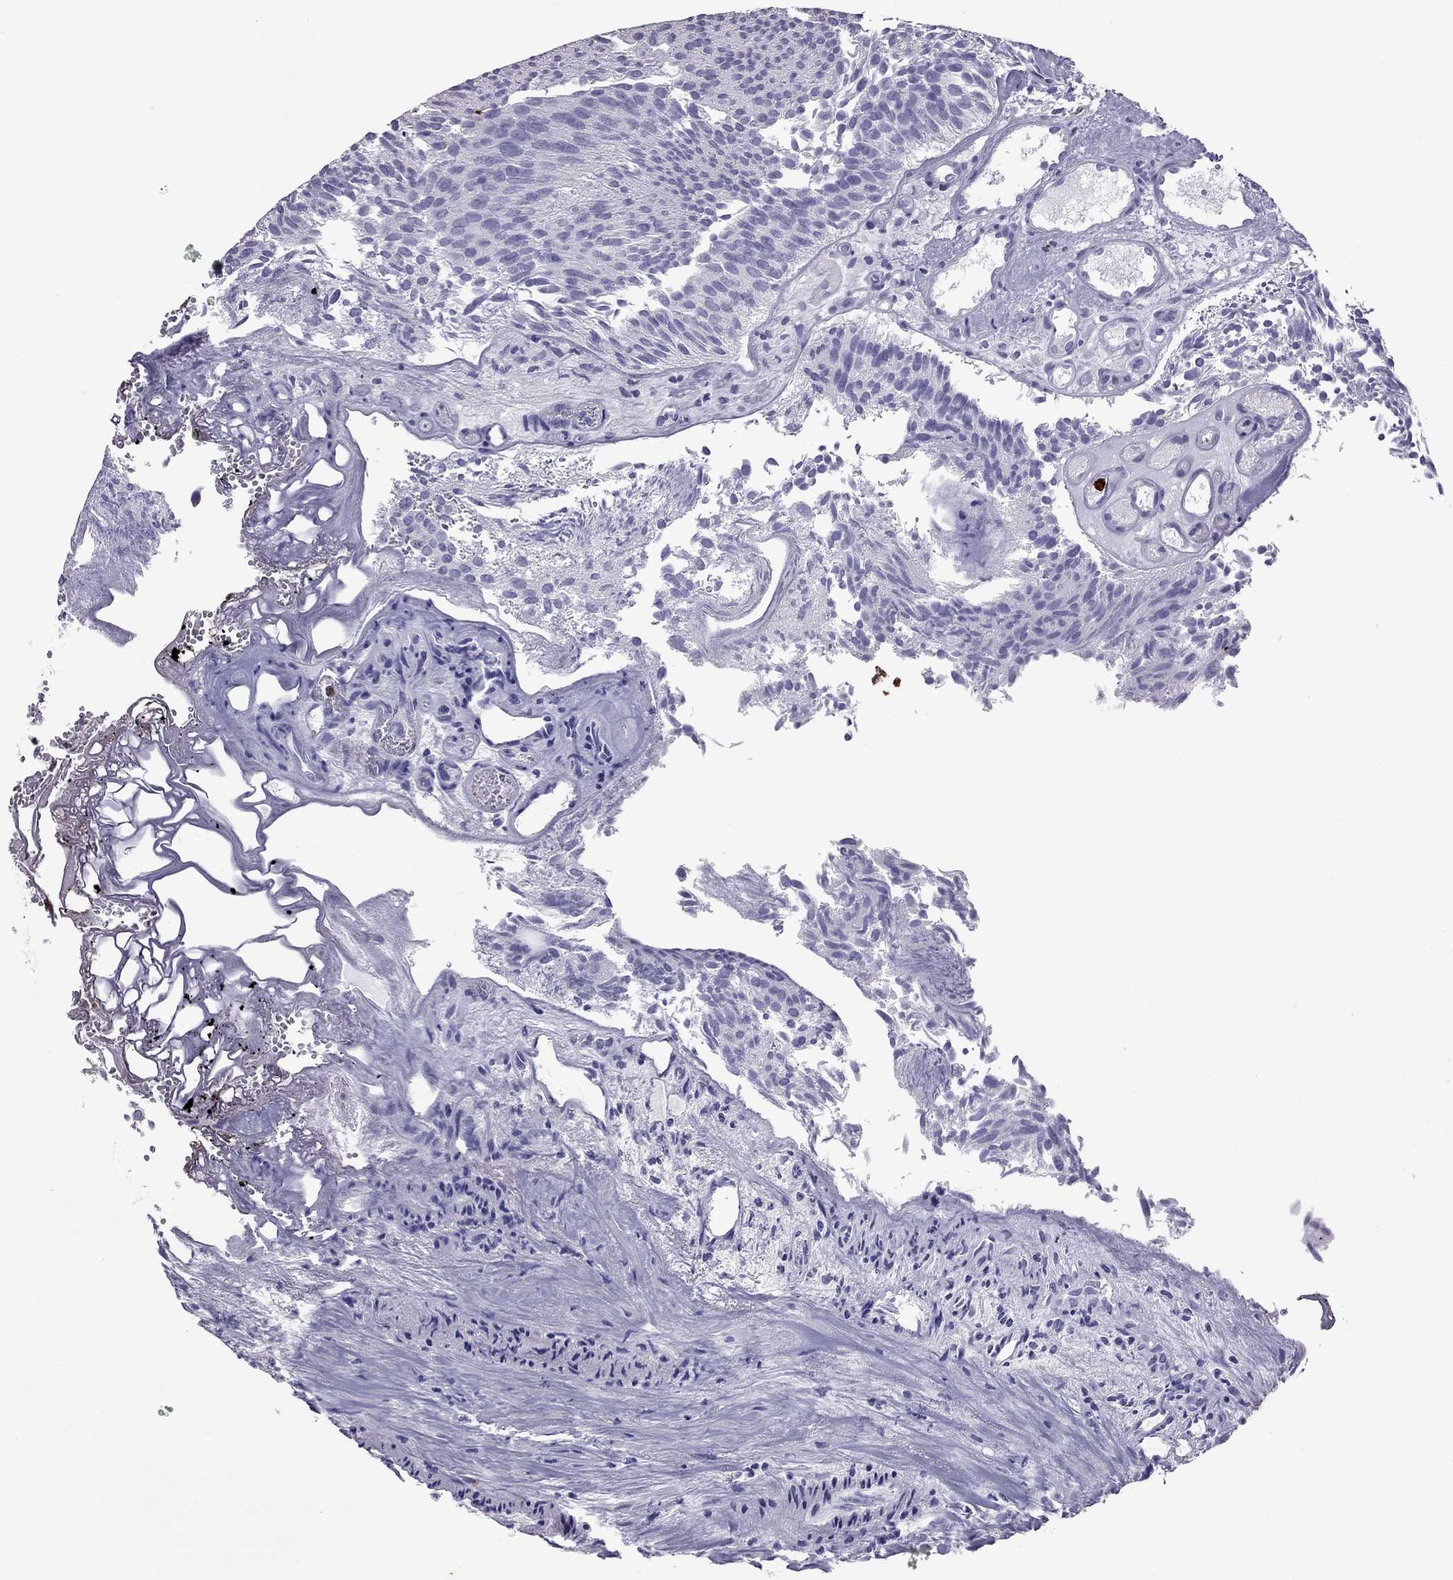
{"staining": {"intensity": "negative", "quantity": "none", "location": "none"}, "tissue": "urothelial cancer", "cell_type": "Tumor cells", "image_type": "cancer", "snomed": [{"axis": "morphology", "description": "Urothelial carcinoma, Low grade"}, {"axis": "topography", "description": "Urinary bladder"}], "caption": "The image exhibits no staining of tumor cells in urothelial carcinoma (low-grade).", "gene": "CCL27", "patient": {"sex": "female", "age": 87}}